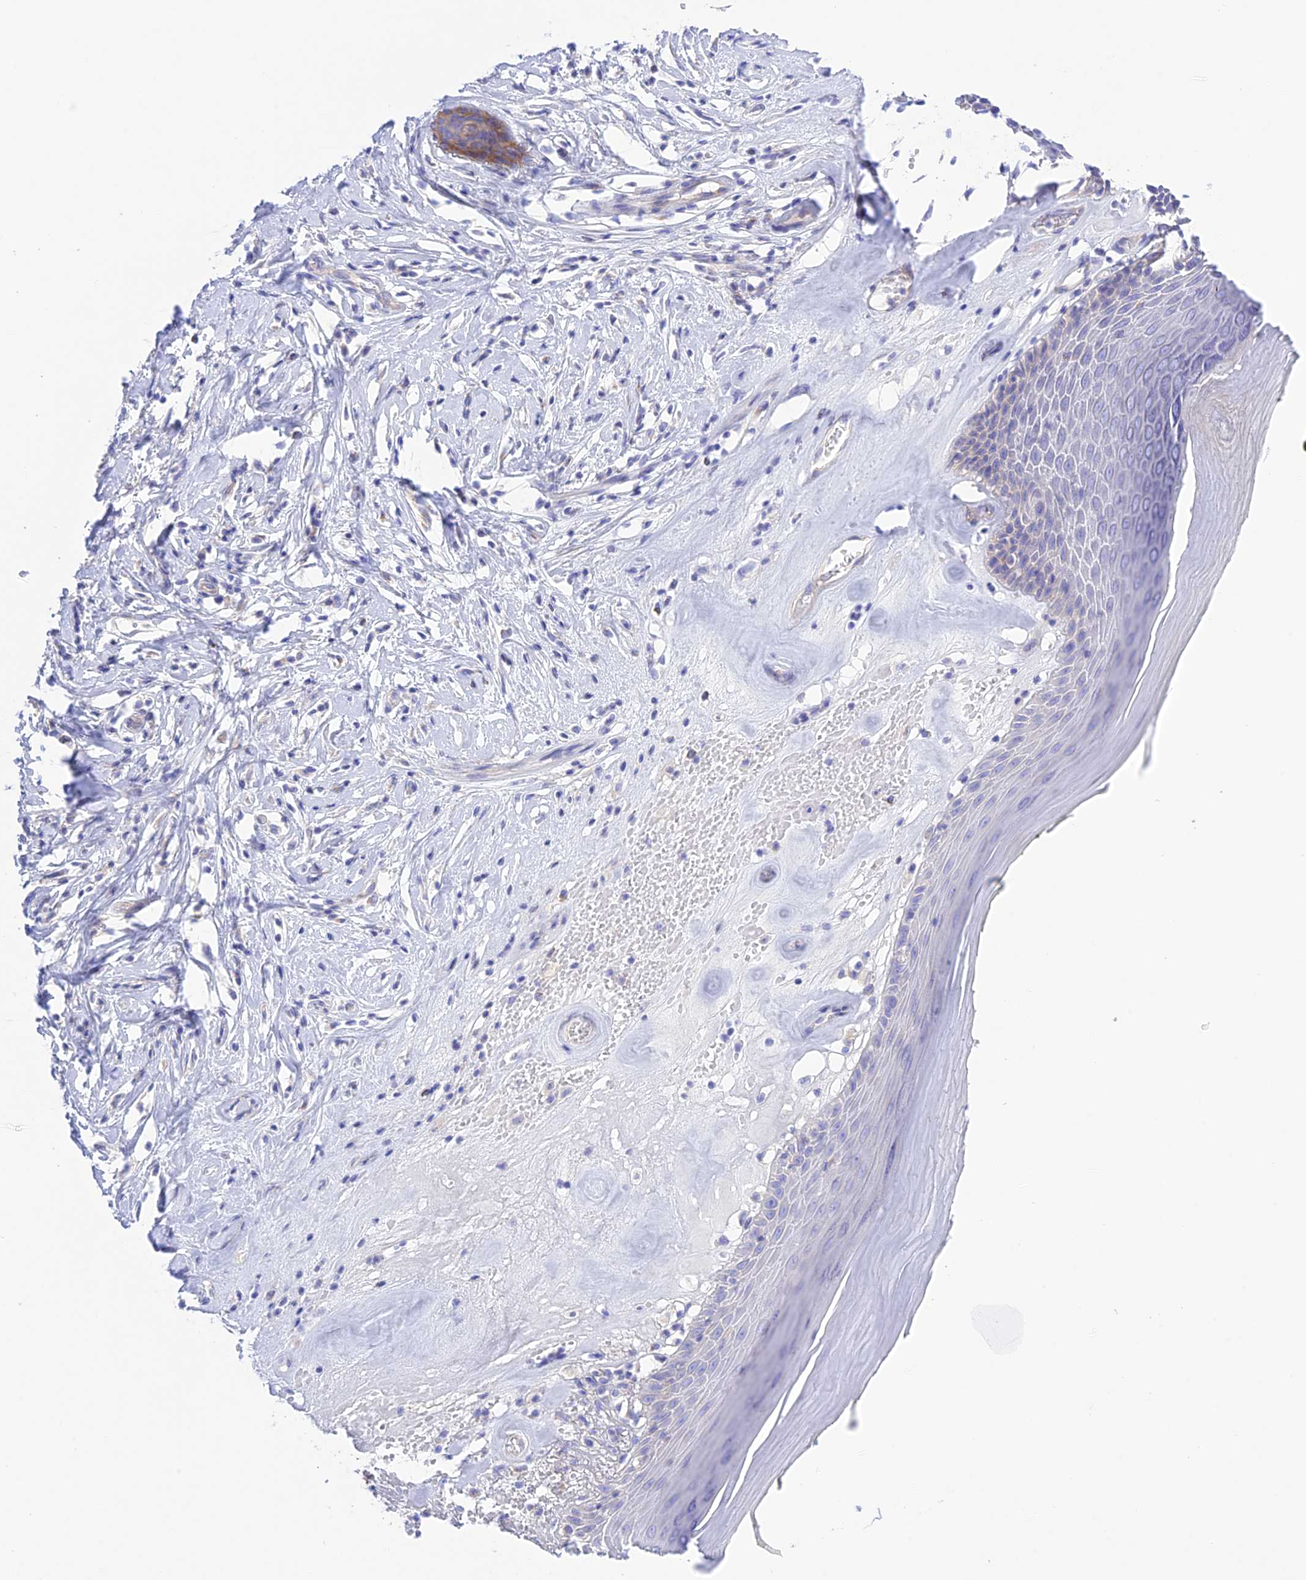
{"staining": {"intensity": "negative", "quantity": "none", "location": "none"}, "tissue": "skin", "cell_type": "Epidermal cells", "image_type": "normal", "snomed": [{"axis": "morphology", "description": "Normal tissue, NOS"}, {"axis": "morphology", "description": "Inflammation, NOS"}, {"axis": "topography", "description": "Vulva"}], "caption": "DAB immunohistochemical staining of unremarkable human skin displays no significant positivity in epidermal cells.", "gene": "CHSY3", "patient": {"sex": "female", "age": 84}}